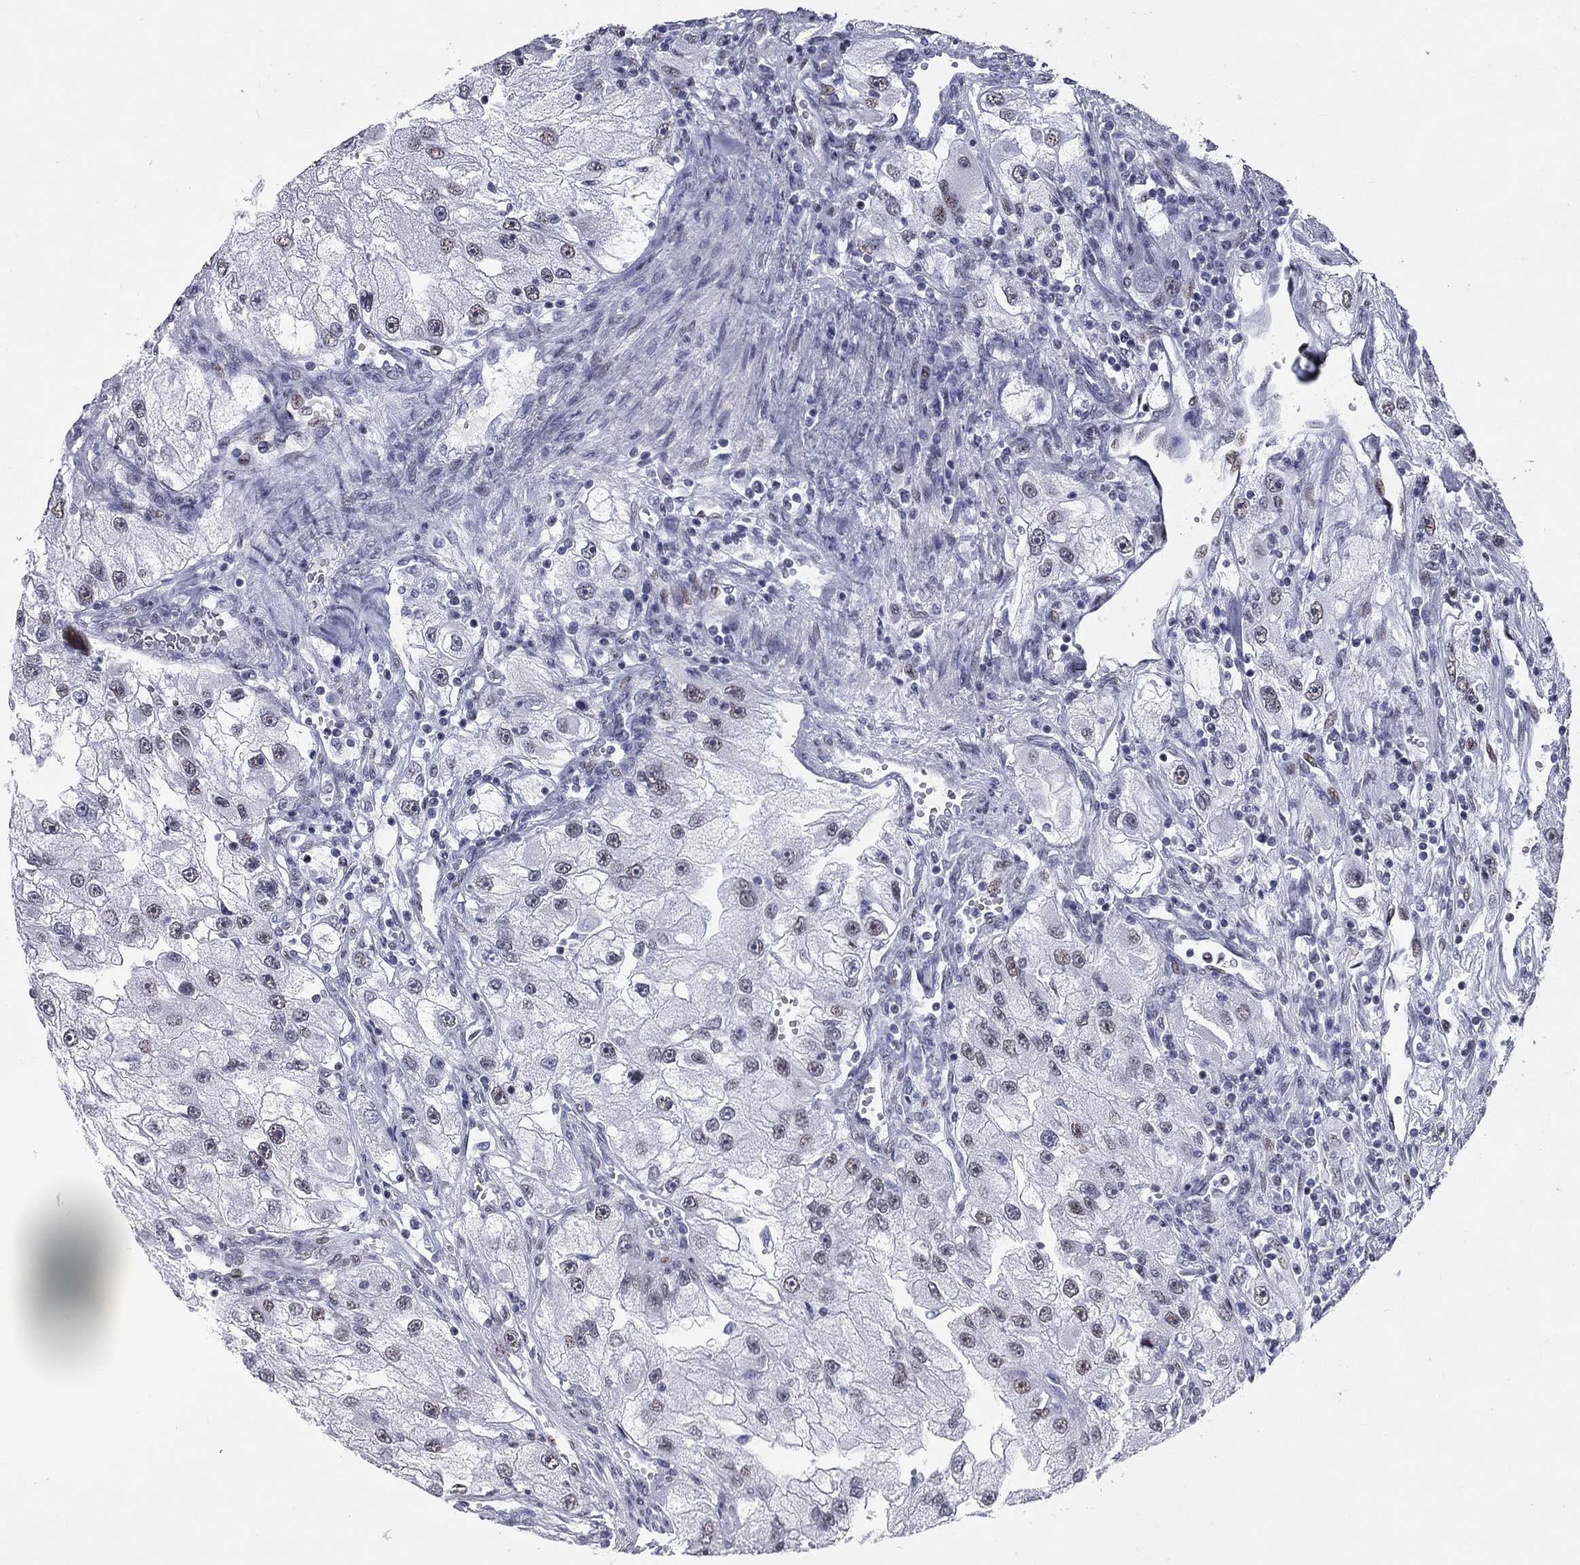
{"staining": {"intensity": "negative", "quantity": "none", "location": "none"}, "tissue": "renal cancer", "cell_type": "Tumor cells", "image_type": "cancer", "snomed": [{"axis": "morphology", "description": "Adenocarcinoma, NOS"}, {"axis": "topography", "description": "Kidney"}], "caption": "IHC of renal cancer (adenocarcinoma) shows no staining in tumor cells.", "gene": "ASF1B", "patient": {"sex": "male", "age": 63}}